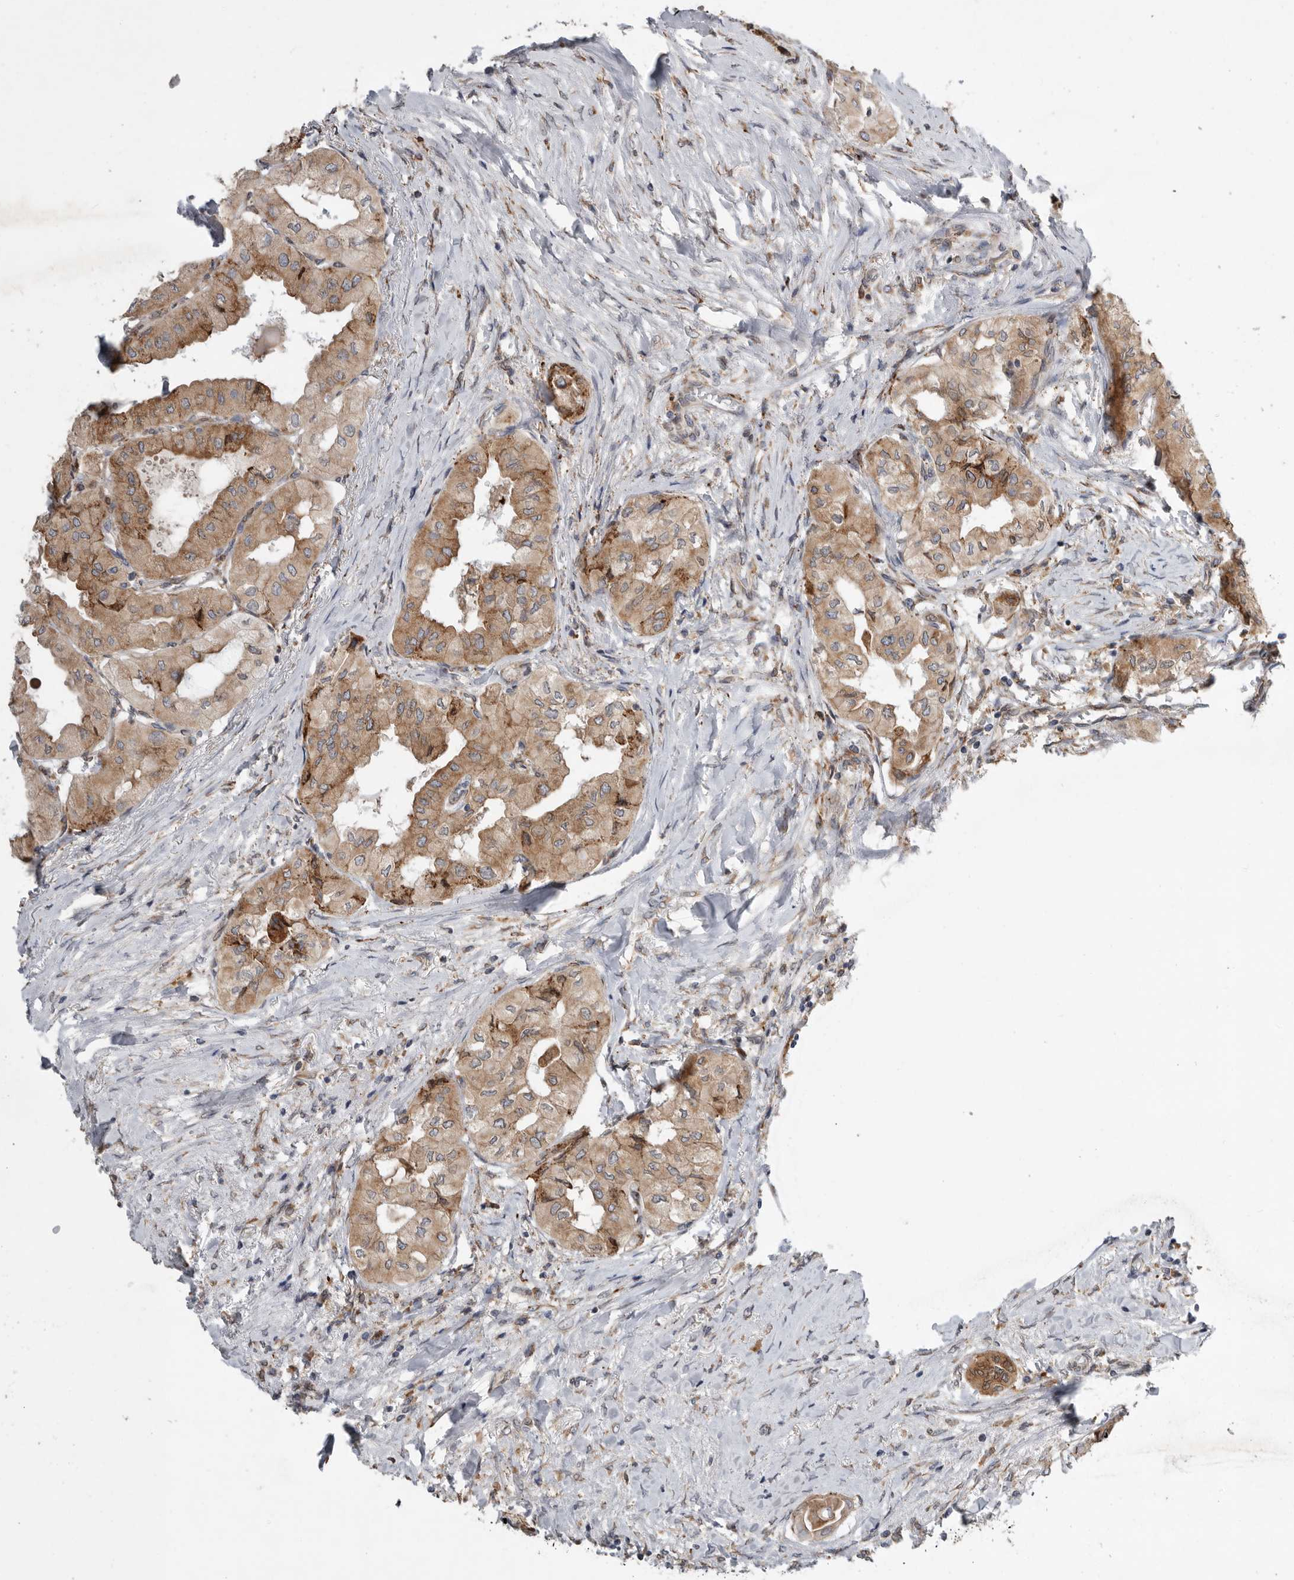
{"staining": {"intensity": "moderate", "quantity": ">75%", "location": "cytoplasmic/membranous"}, "tissue": "thyroid cancer", "cell_type": "Tumor cells", "image_type": "cancer", "snomed": [{"axis": "morphology", "description": "Papillary adenocarcinoma, NOS"}, {"axis": "topography", "description": "Thyroid gland"}], "caption": "This is a micrograph of IHC staining of thyroid papillary adenocarcinoma, which shows moderate expression in the cytoplasmic/membranous of tumor cells.", "gene": "GANAB", "patient": {"sex": "female", "age": 59}}